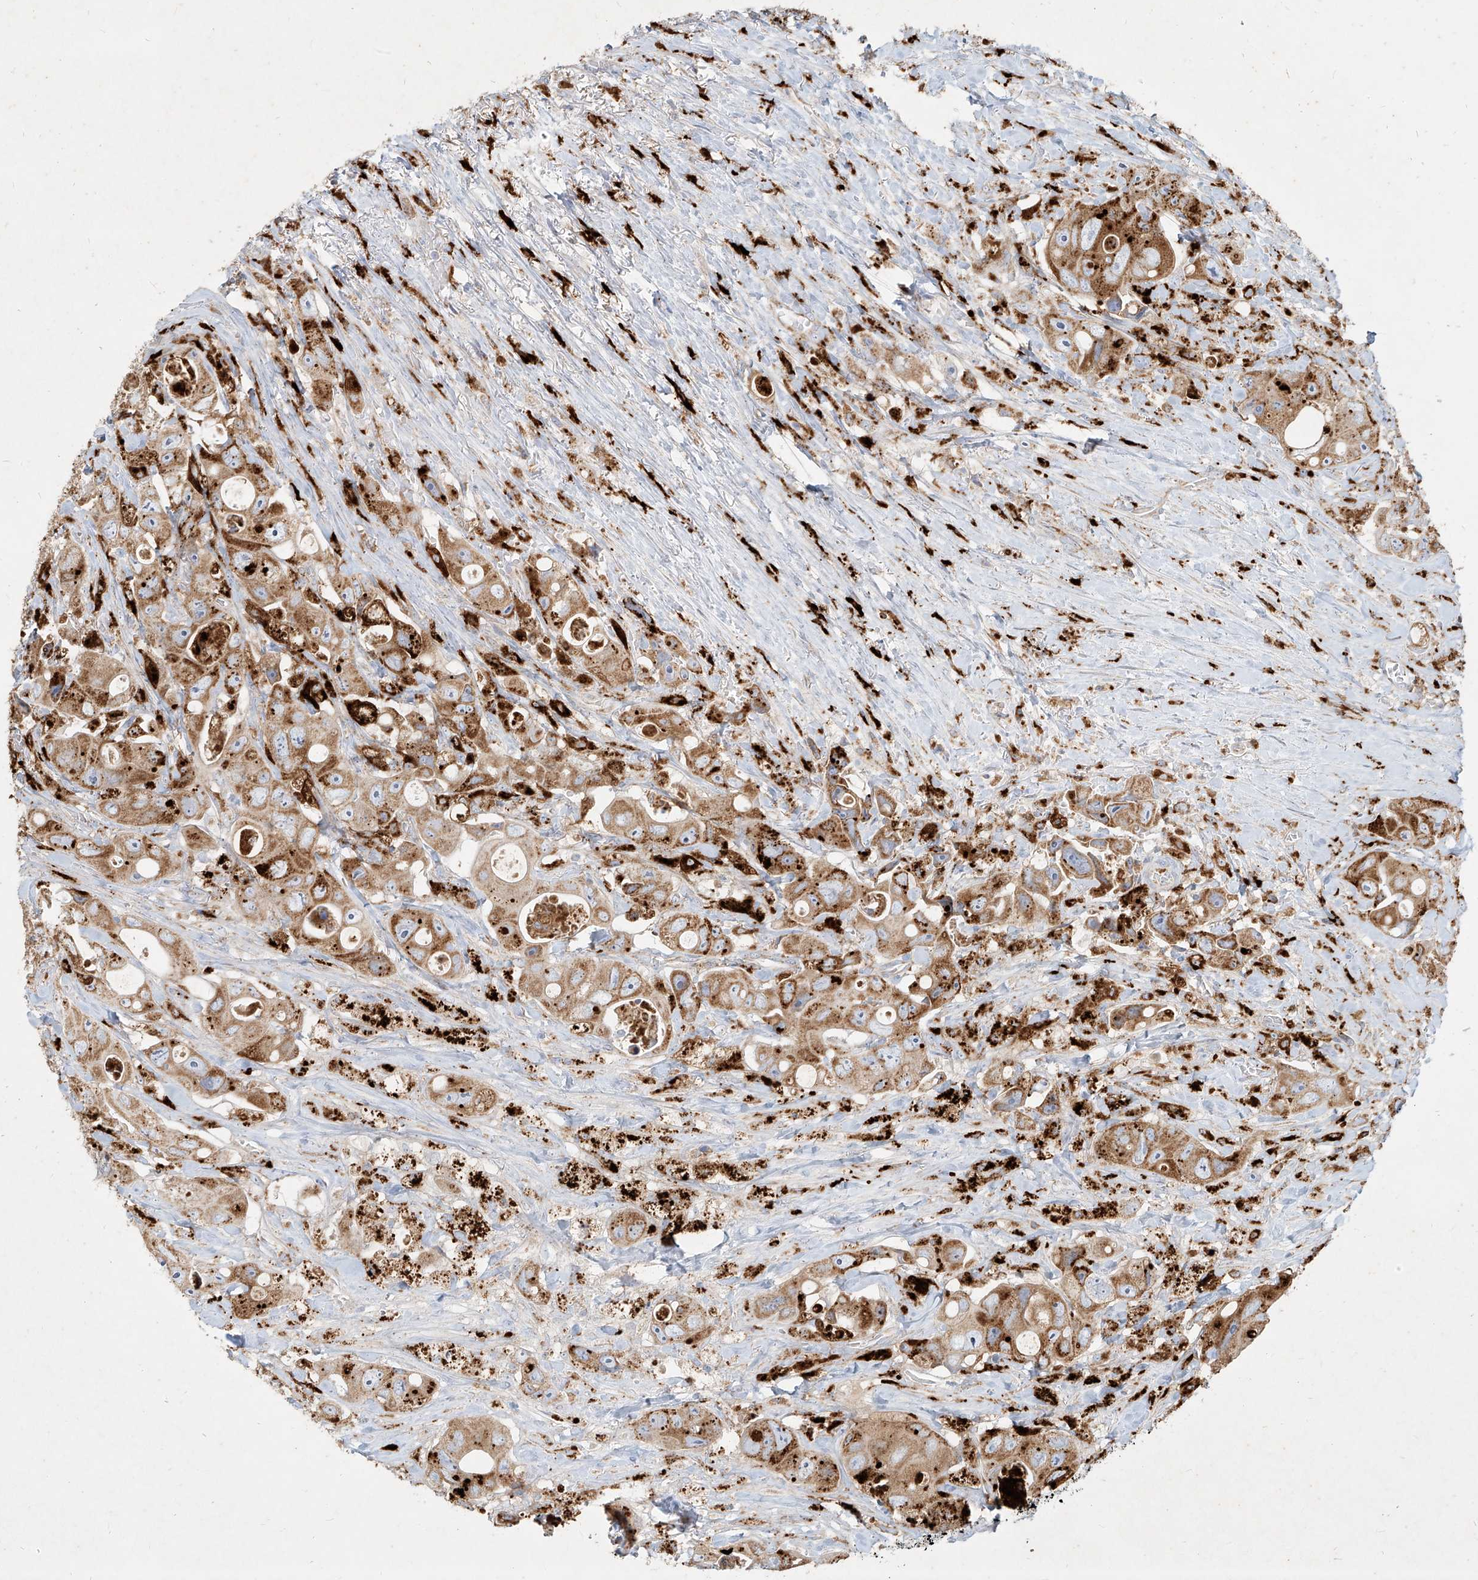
{"staining": {"intensity": "moderate", "quantity": ">75%", "location": "cytoplasmic/membranous"}, "tissue": "colorectal cancer", "cell_type": "Tumor cells", "image_type": "cancer", "snomed": [{"axis": "morphology", "description": "Adenocarcinoma, NOS"}, {"axis": "topography", "description": "Colon"}], "caption": "High-power microscopy captured an immunohistochemistry micrograph of adenocarcinoma (colorectal), revealing moderate cytoplasmic/membranous expression in about >75% of tumor cells.", "gene": "MTX2", "patient": {"sex": "female", "age": 46}}